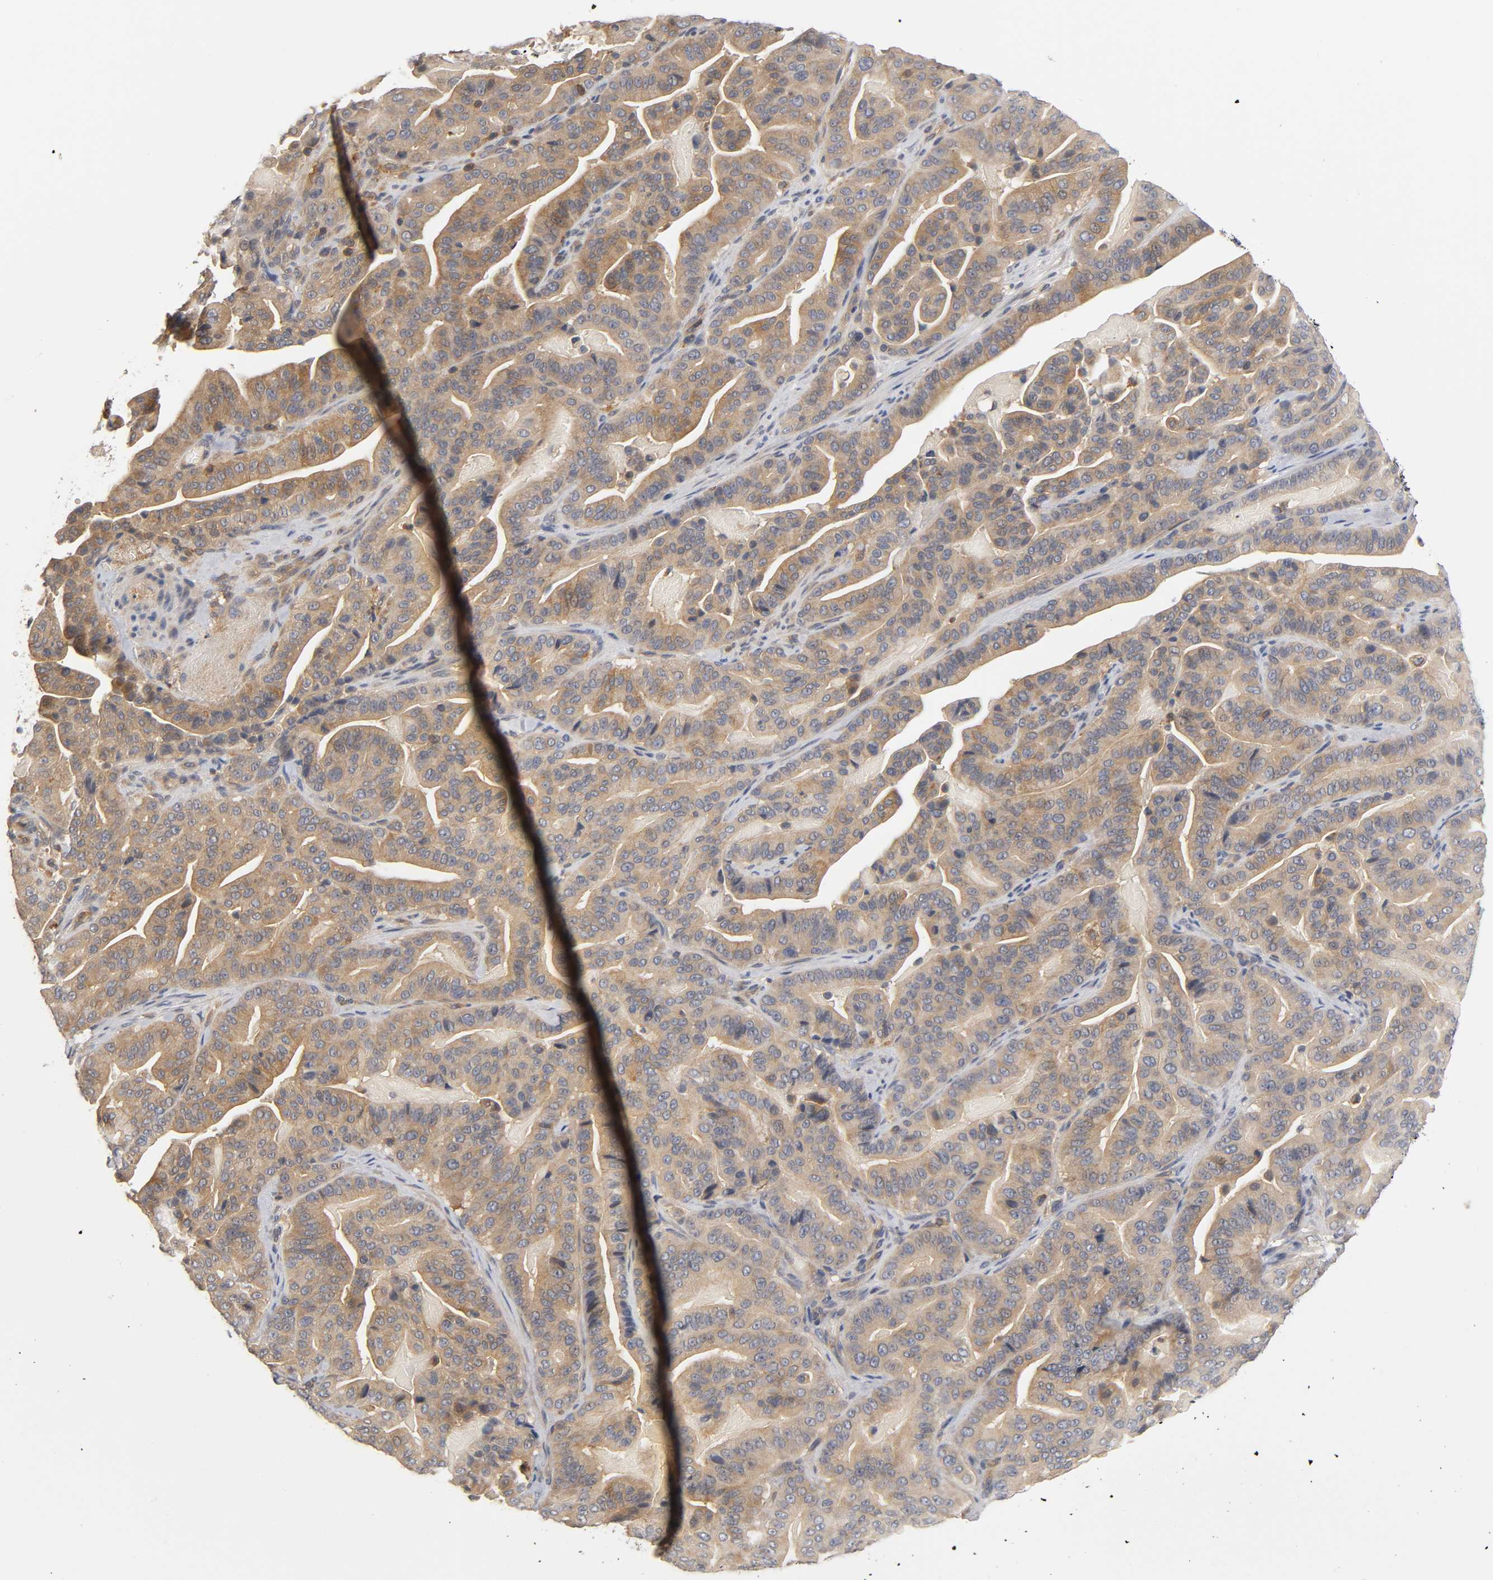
{"staining": {"intensity": "moderate", "quantity": ">75%", "location": "cytoplasmic/membranous"}, "tissue": "pancreatic cancer", "cell_type": "Tumor cells", "image_type": "cancer", "snomed": [{"axis": "morphology", "description": "Adenocarcinoma, NOS"}, {"axis": "topography", "description": "Pancreas"}], "caption": "Pancreatic cancer (adenocarcinoma) tissue shows moderate cytoplasmic/membranous staining in approximately >75% of tumor cells (Stains: DAB (3,3'-diaminobenzidine) in brown, nuclei in blue, Microscopy: brightfield microscopy at high magnification).", "gene": "ACTR2", "patient": {"sex": "male", "age": 63}}